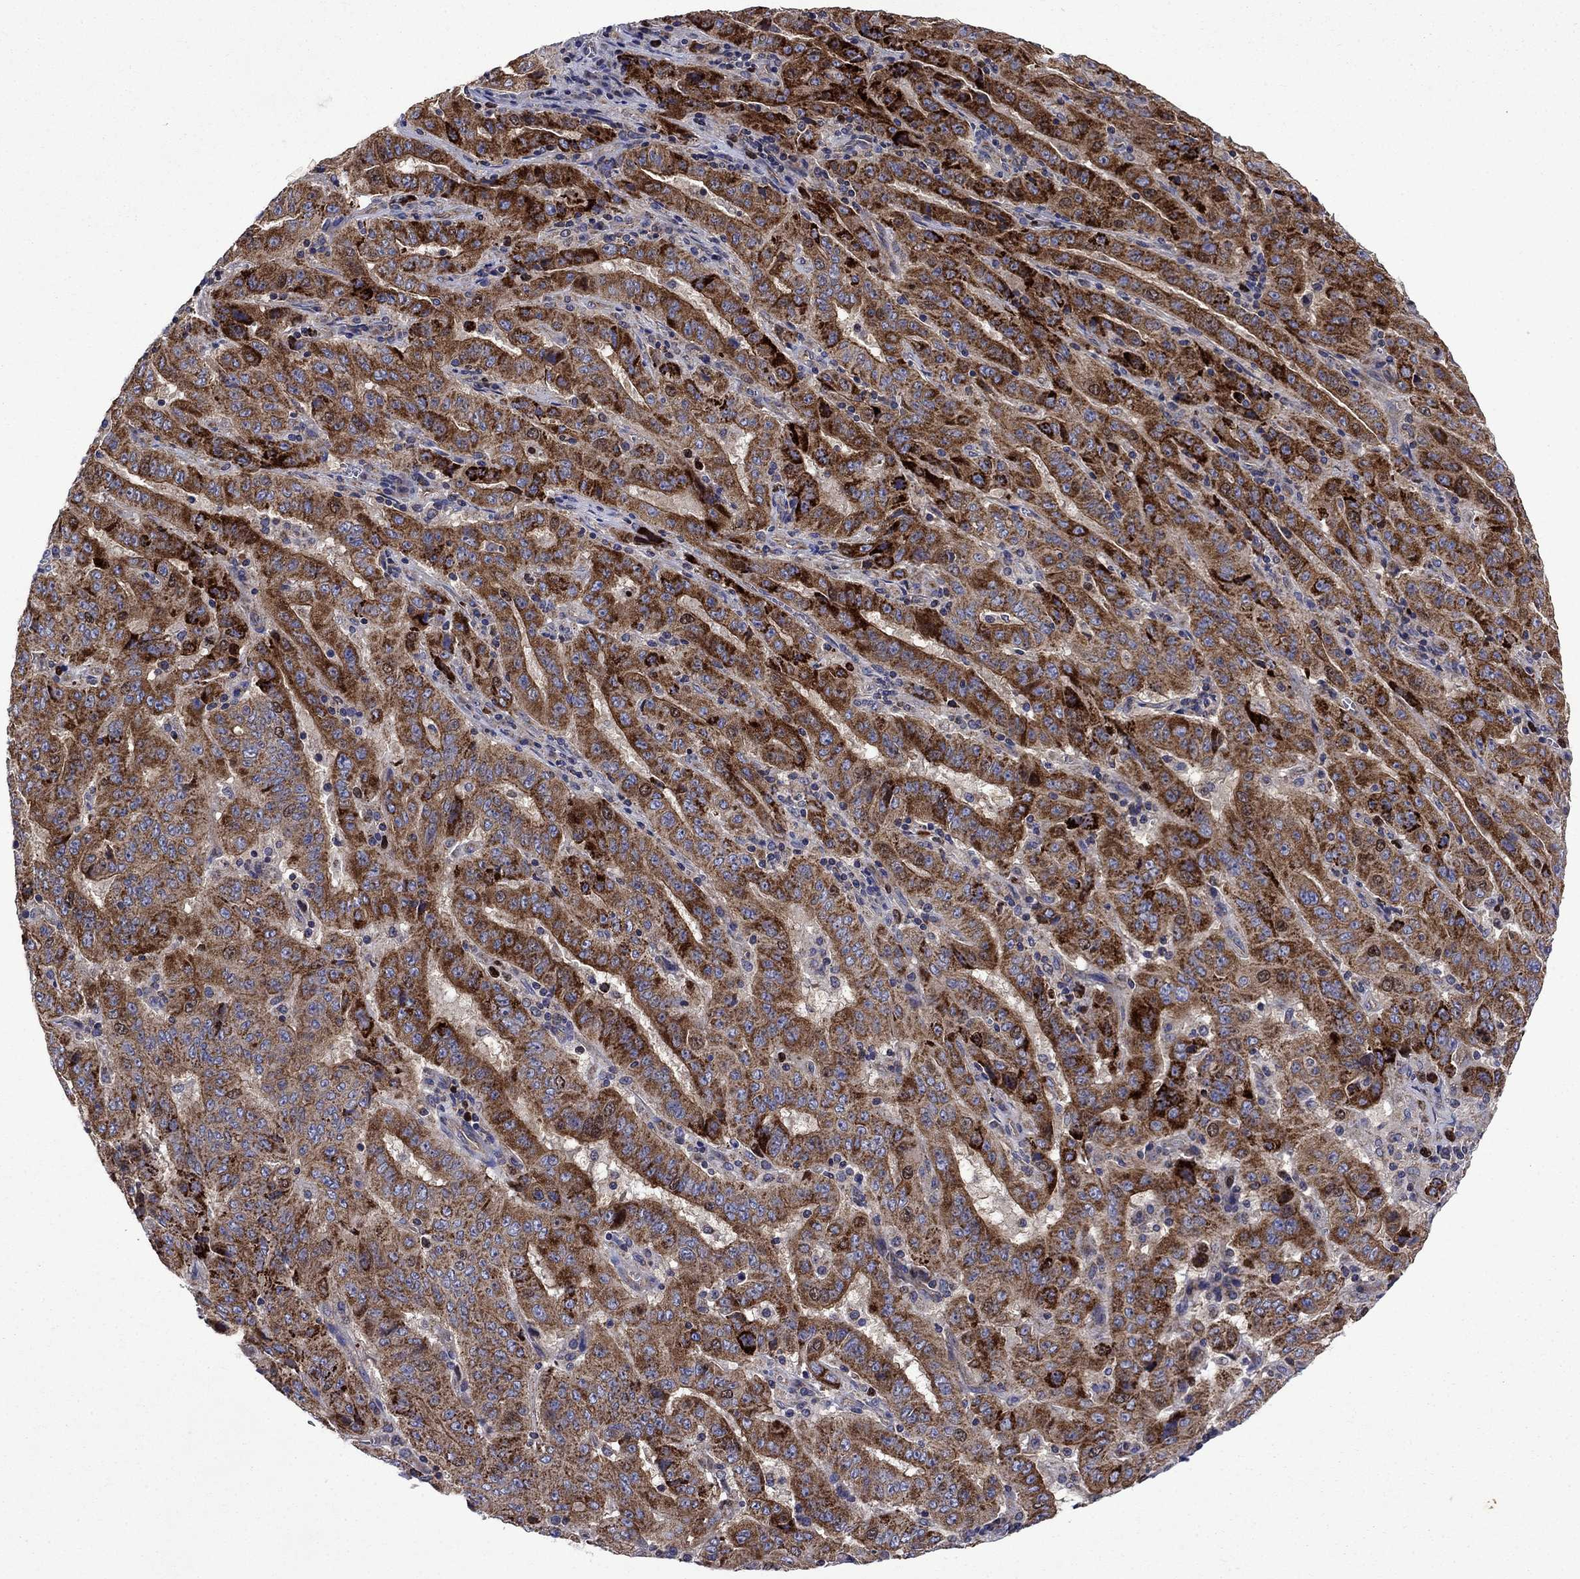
{"staining": {"intensity": "strong", "quantity": ">75%", "location": "cytoplasmic/membranous"}, "tissue": "pancreatic cancer", "cell_type": "Tumor cells", "image_type": "cancer", "snomed": [{"axis": "morphology", "description": "Adenocarcinoma, NOS"}, {"axis": "topography", "description": "Pancreas"}], "caption": "A high-resolution photomicrograph shows immunohistochemistry staining of pancreatic adenocarcinoma, which displays strong cytoplasmic/membranous expression in about >75% of tumor cells. Using DAB (3,3'-diaminobenzidine) (brown) and hematoxylin (blue) stains, captured at high magnification using brightfield microscopy.", "gene": "KIF22", "patient": {"sex": "male", "age": 63}}